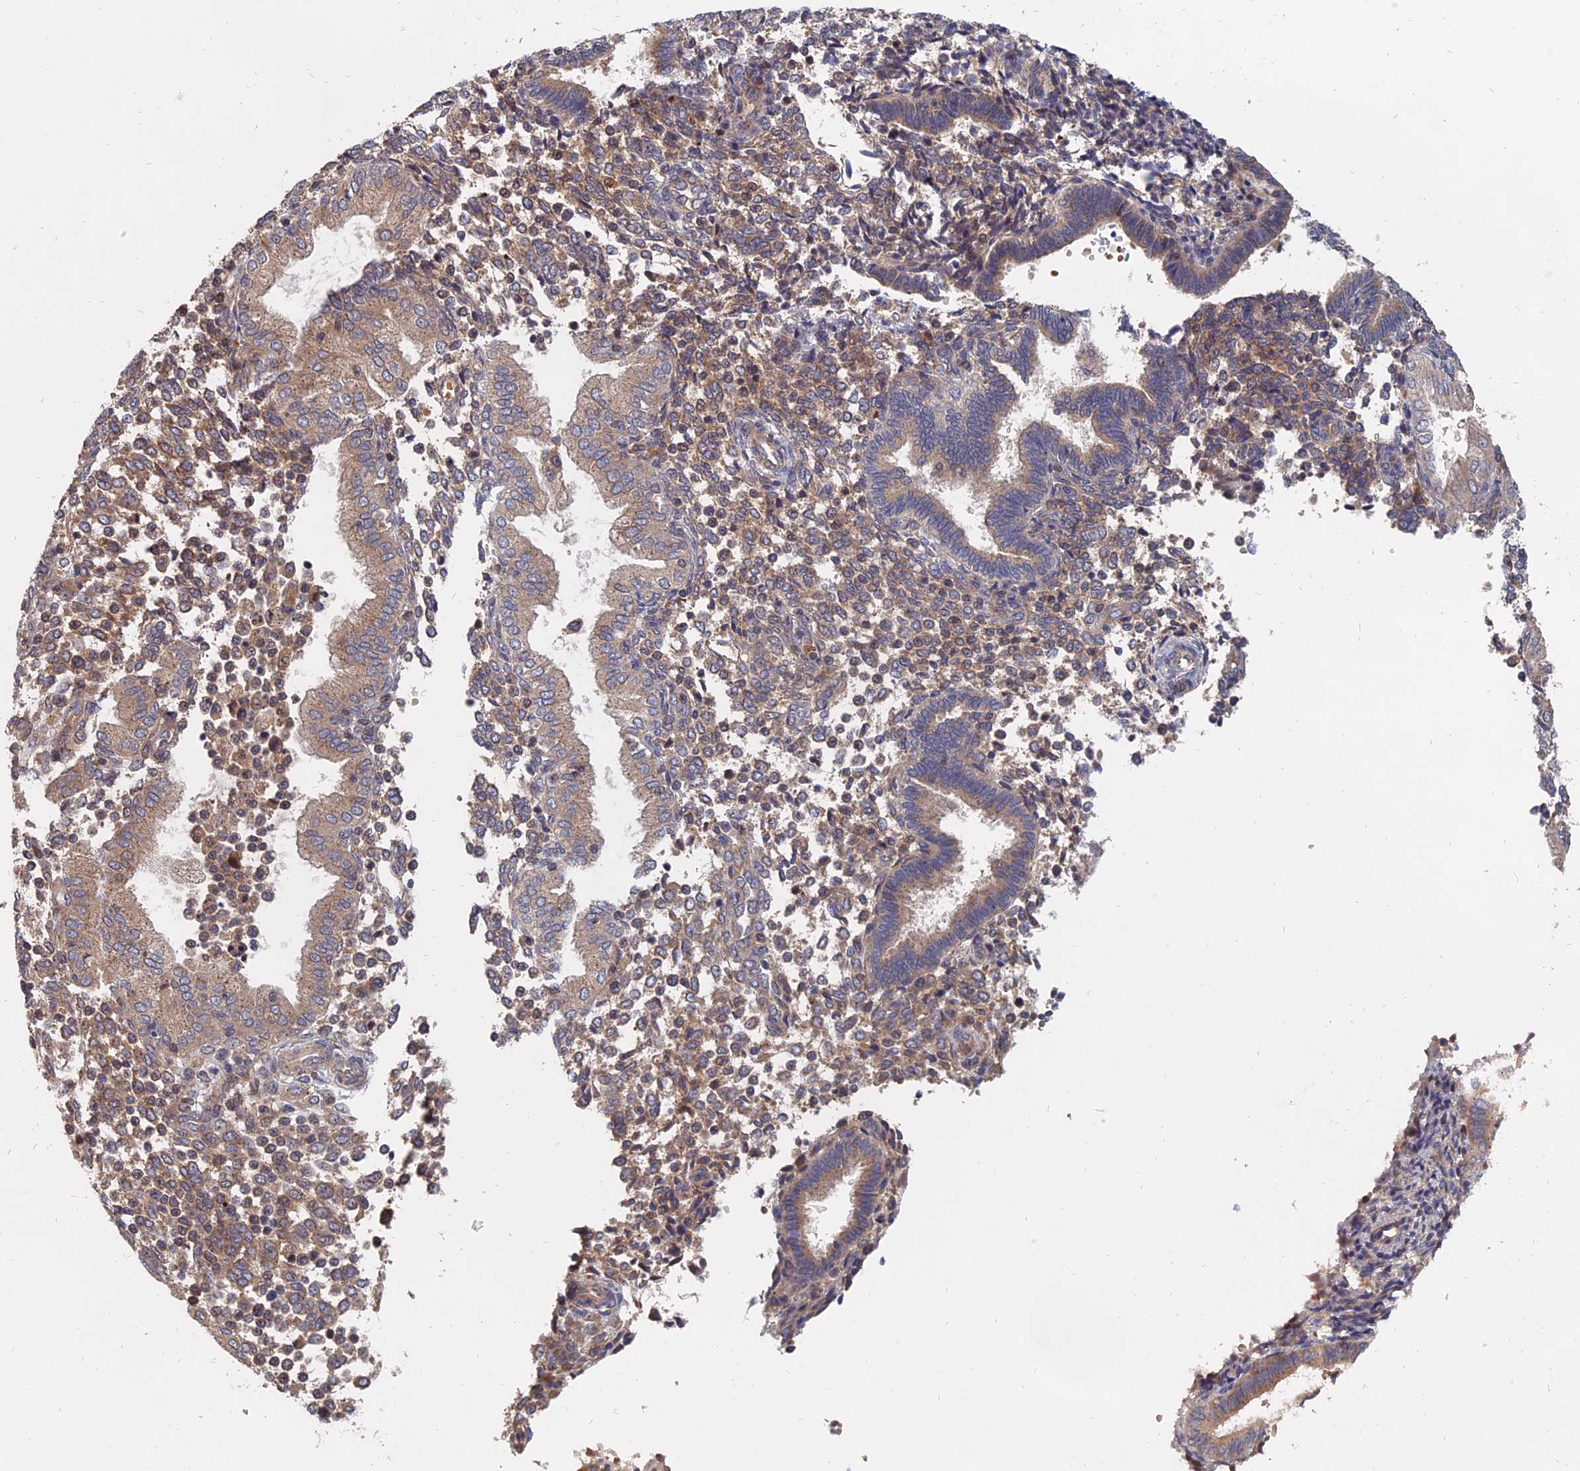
{"staining": {"intensity": "weak", "quantity": "25%-75%", "location": "cytoplasmic/membranous"}, "tissue": "endometrium", "cell_type": "Cells in endometrial stroma", "image_type": "normal", "snomed": [{"axis": "morphology", "description": "Normal tissue, NOS"}, {"axis": "topography", "description": "Endometrium"}], "caption": "The image exhibits immunohistochemical staining of normal endometrium. There is weak cytoplasmic/membranous staining is seen in approximately 25%-75% of cells in endometrial stroma. The protein is shown in brown color, while the nuclei are stained blue.", "gene": "TRAPPC2L", "patient": {"sex": "female", "age": 53}}